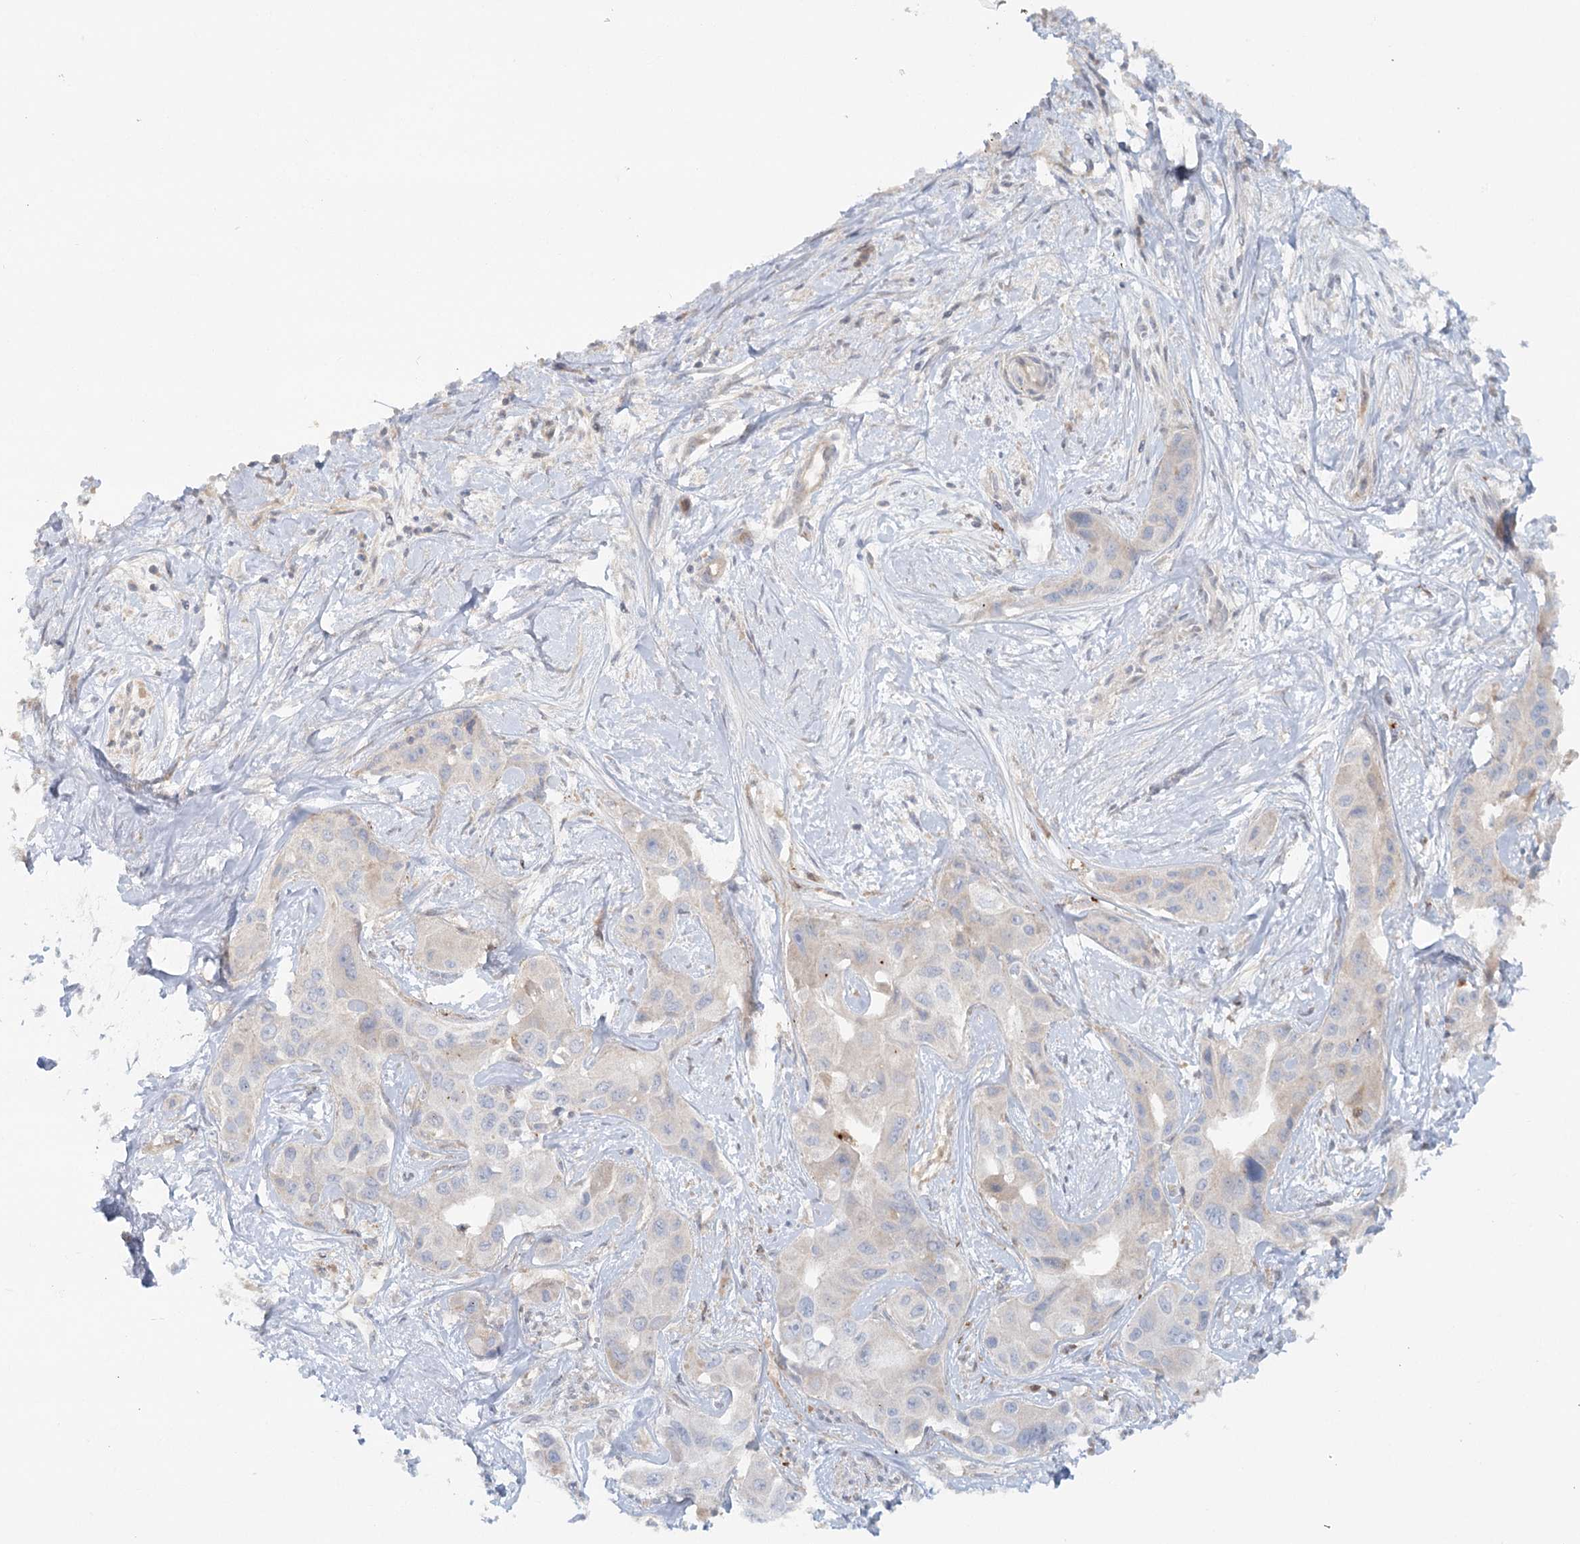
{"staining": {"intensity": "negative", "quantity": "none", "location": "none"}, "tissue": "liver cancer", "cell_type": "Tumor cells", "image_type": "cancer", "snomed": [{"axis": "morphology", "description": "Cholangiocarcinoma"}, {"axis": "topography", "description": "Liver"}], "caption": "Tumor cells are negative for protein expression in human liver cancer.", "gene": "GBE1", "patient": {"sex": "male", "age": 59}}